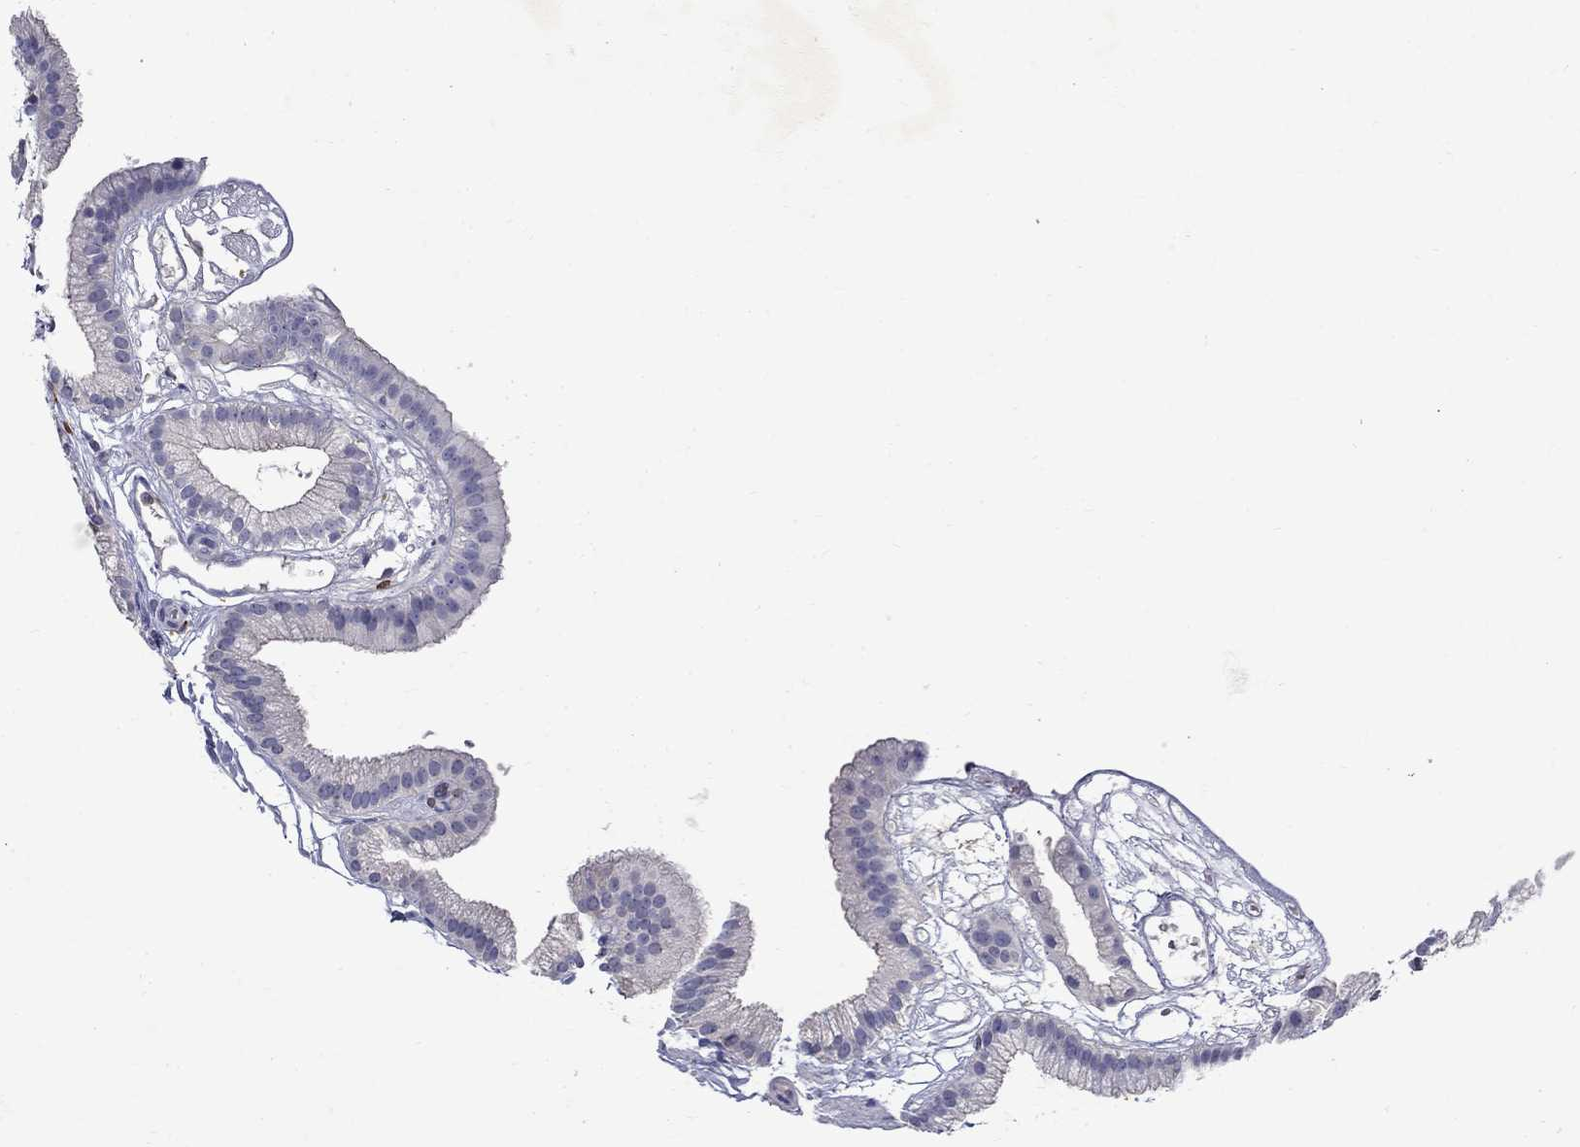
{"staining": {"intensity": "negative", "quantity": "none", "location": "none"}, "tissue": "gallbladder", "cell_type": "Glandular cells", "image_type": "normal", "snomed": [{"axis": "morphology", "description": "Normal tissue, NOS"}, {"axis": "topography", "description": "Gallbladder"}], "caption": "A micrograph of gallbladder stained for a protein demonstrates no brown staining in glandular cells.", "gene": "STAB2", "patient": {"sex": "female", "age": 45}}